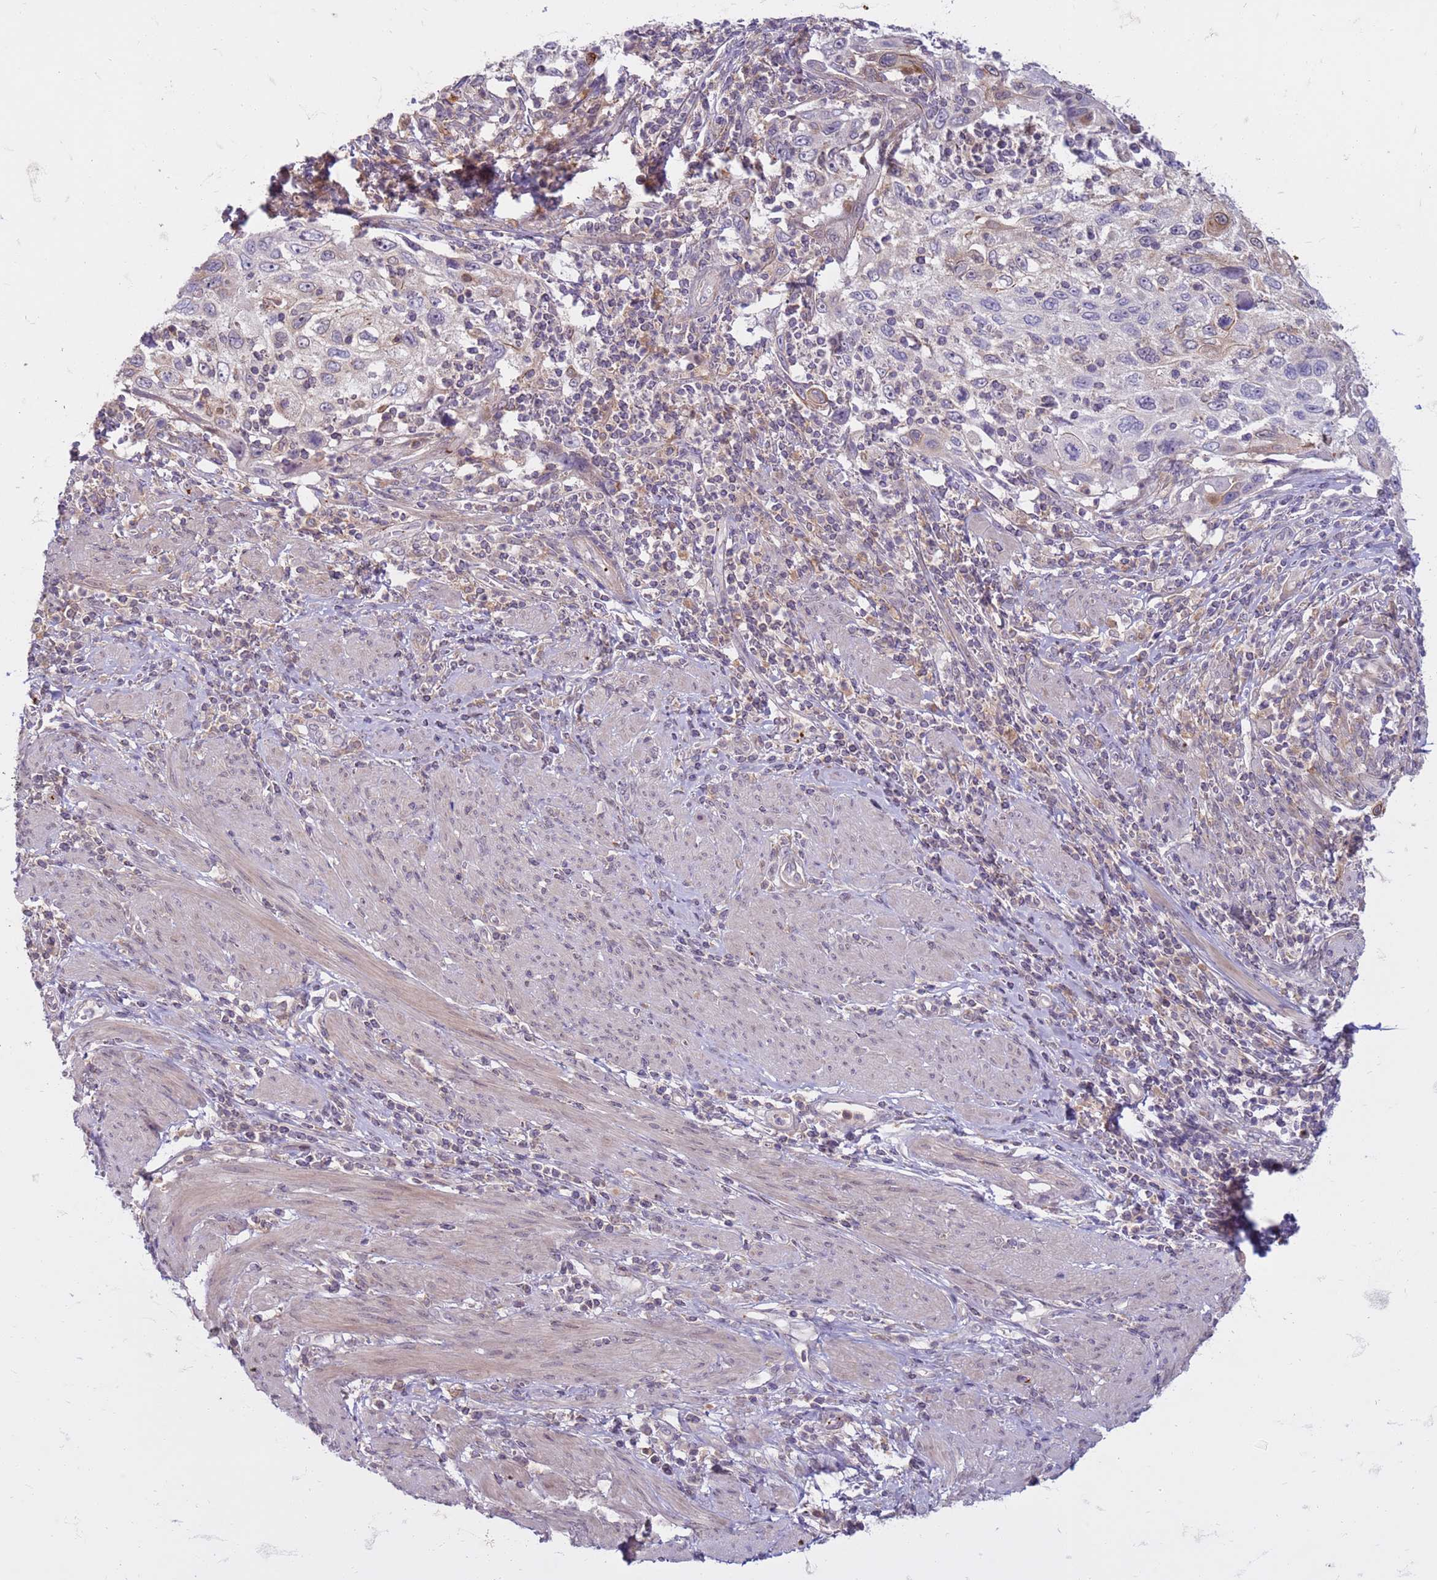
{"staining": {"intensity": "weak", "quantity": "<25%", "location": "cytoplasmic/membranous"}, "tissue": "cervical cancer", "cell_type": "Tumor cells", "image_type": "cancer", "snomed": [{"axis": "morphology", "description": "Squamous cell carcinoma, NOS"}, {"axis": "topography", "description": "Cervix"}], "caption": "This is an immunohistochemistry photomicrograph of human squamous cell carcinoma (cervical). There is no expression in tumor cells.", "gene": "SLC15A3", "patient": {"sex": "female", "age": 70}}